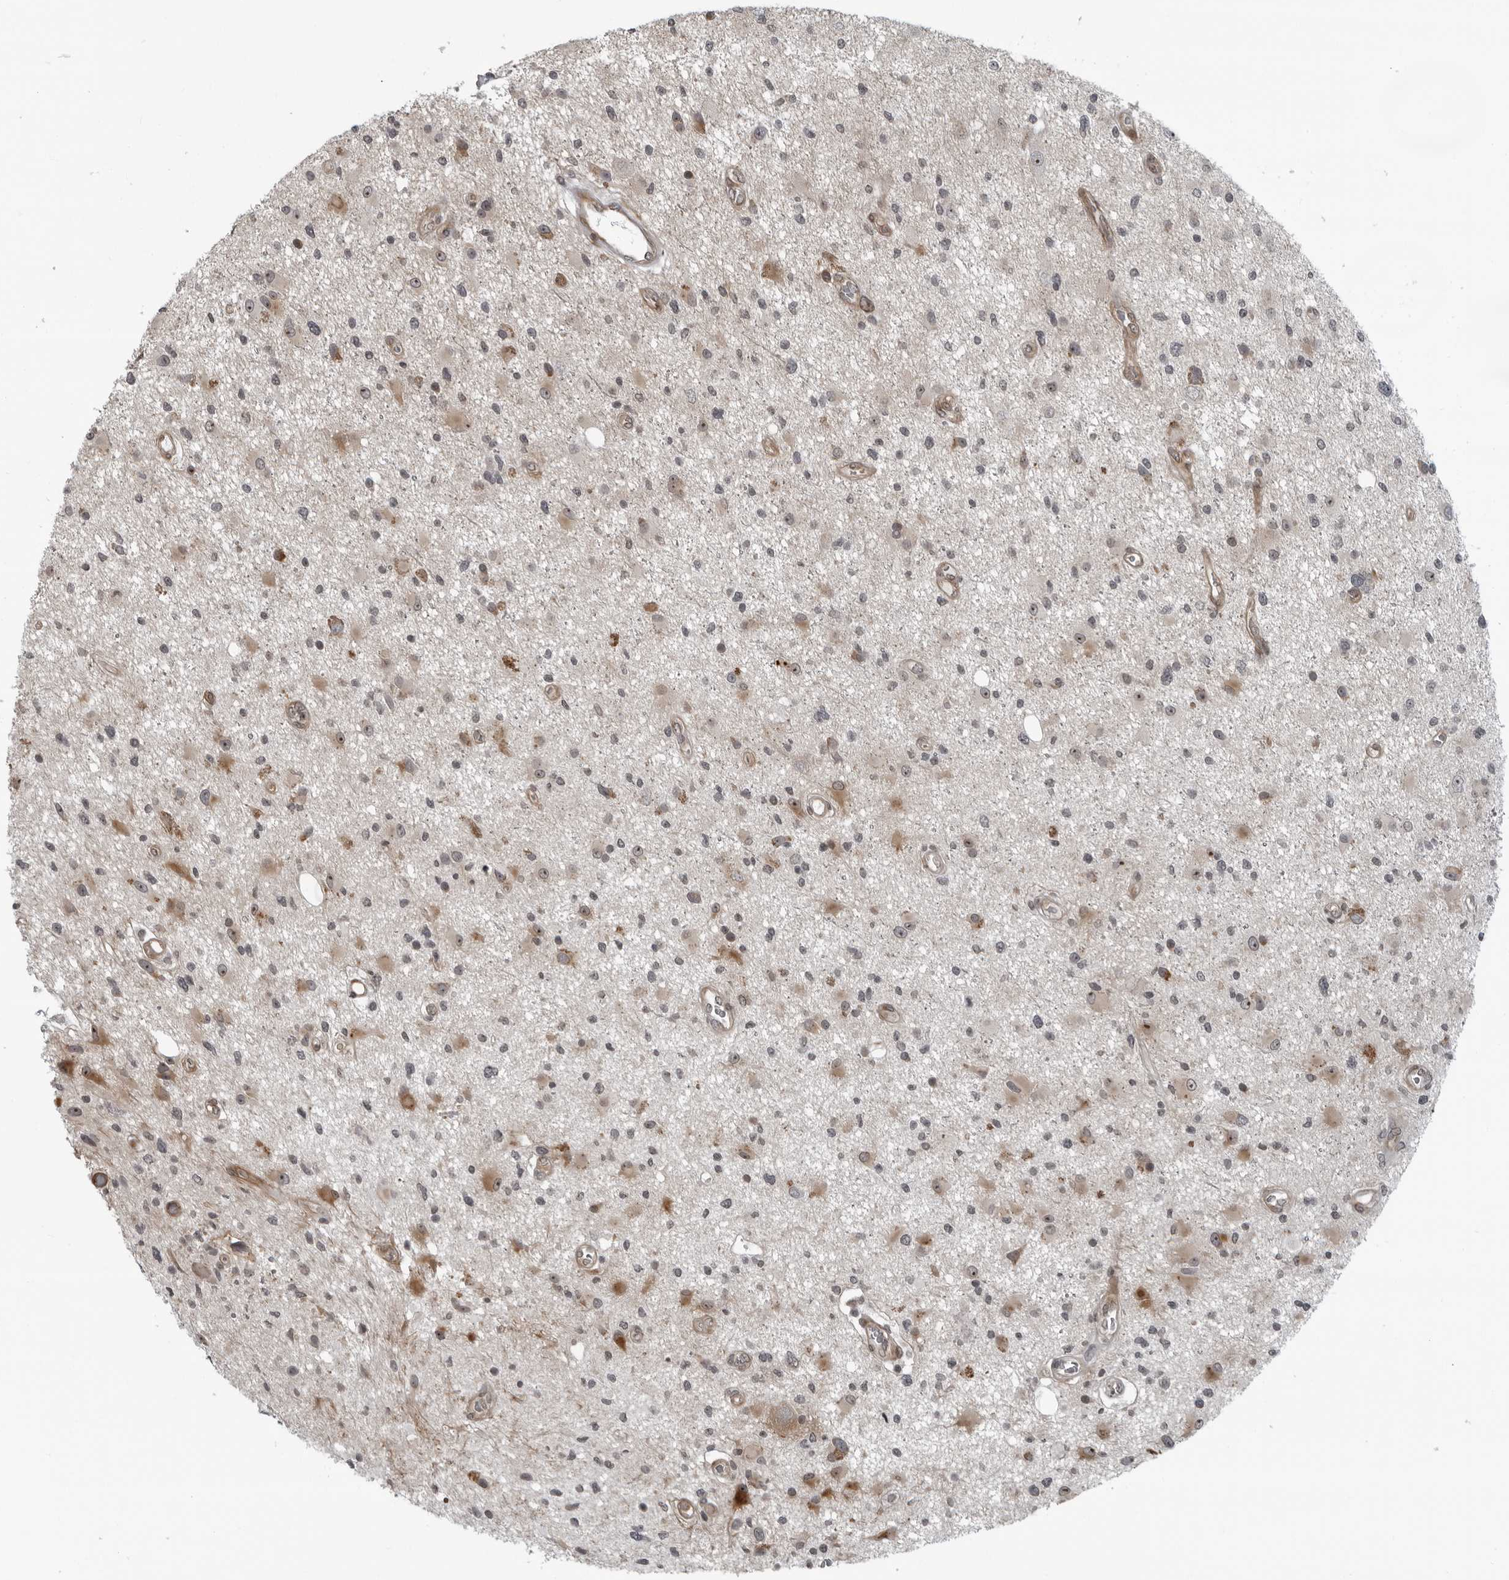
{"staining": {"intensity": "moderate", "quantity": "<25%", "location": "nuclear"}, "tissue": "glioma", "cell_type": "Tumor cells", "image_type": "cancer", "snomed": [{"axis": "morphology", "description": "Glioma, malignant, High grade"}, {"axis": "topography", "description": "Brain"}], "caption": "Moderate nuclear positivity for a protein is appreciated in about <25% of tumor cells of malignant high-grade glioma using immunohistochemistry (IHC).", "gene": "FAM102B", "patient": {"sex": "male", "age": 33}}